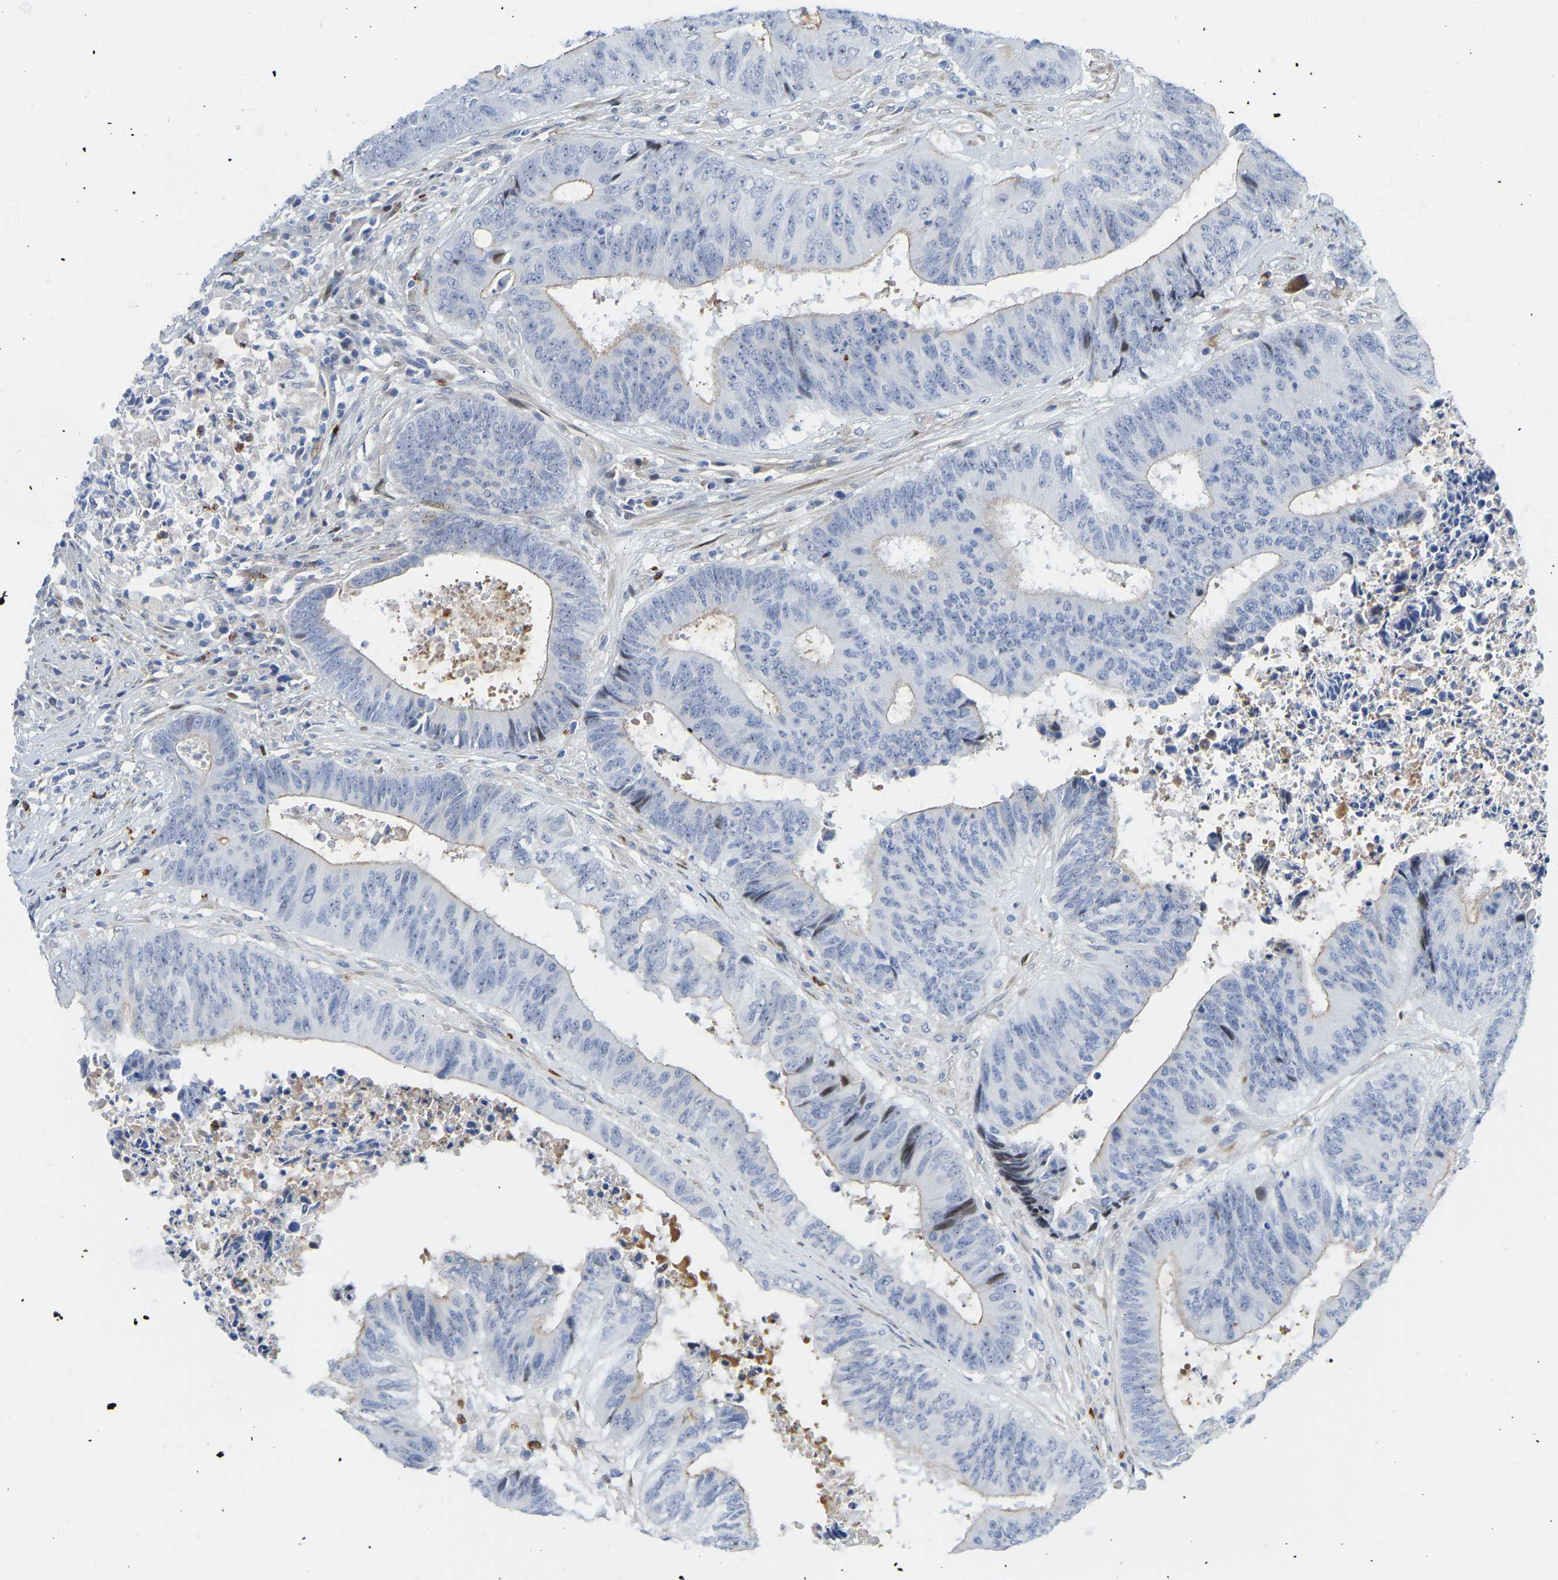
{"staining": {"intensity": "weak", "quantity": "<25%", "location": "cytoplasmic/membranous,nuclear"}, "tissue": "colorectal cancer", "cell_type": "Tumor cells", "image_type": "cancer", "snomed": [{"axis": "morphology", "description": "Adenocarcinoma, NOS"}, {"axis": "topography", "description": "Rectum"}], "caption": "Human colorectal cancer (adenocarcinoma) stained for a protein using IHC displays no expression in tumor cells.", "gene": "HDAC5", "patient": {"sex": "male", "age": 72}}